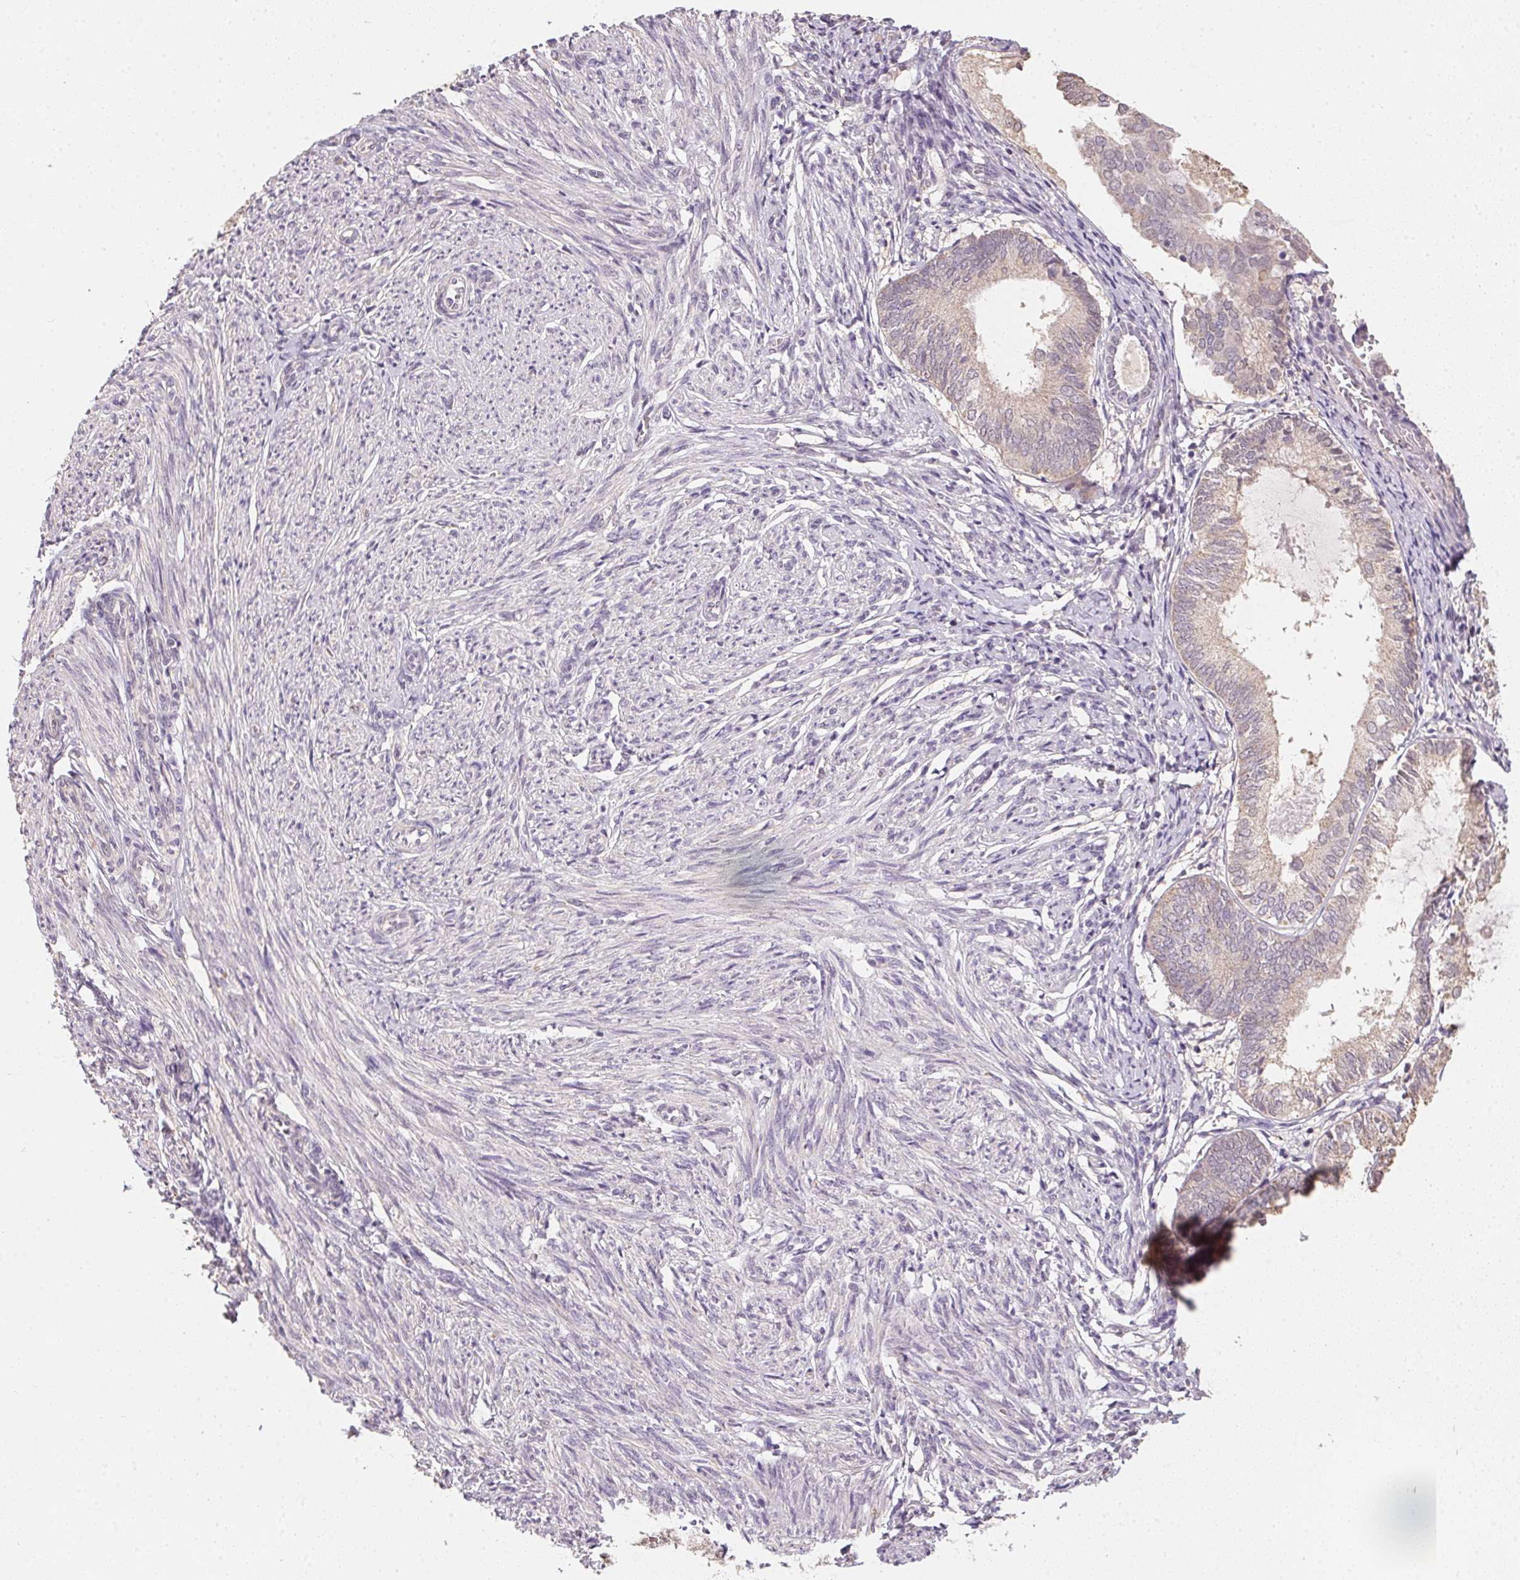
{"staining": {"intensity": "negative", "quantity": "none", "location": "none"}, "tissue": "endometrium", "cell_type": "Cells in endometrial stroma", "image_type": "normal", "snomed": [{"axis": "morphology", "description": "Normal tissue, NOS"}, {"axis": "topography", "description": "Endometrium"}], "caption": "DAB immunohistochemical staining of benign endometrium exhibits no significant staining in cells in endometrial stroma.", "gene": "ALDH8A1", "patient": {"sex": "female", "age": 50}}